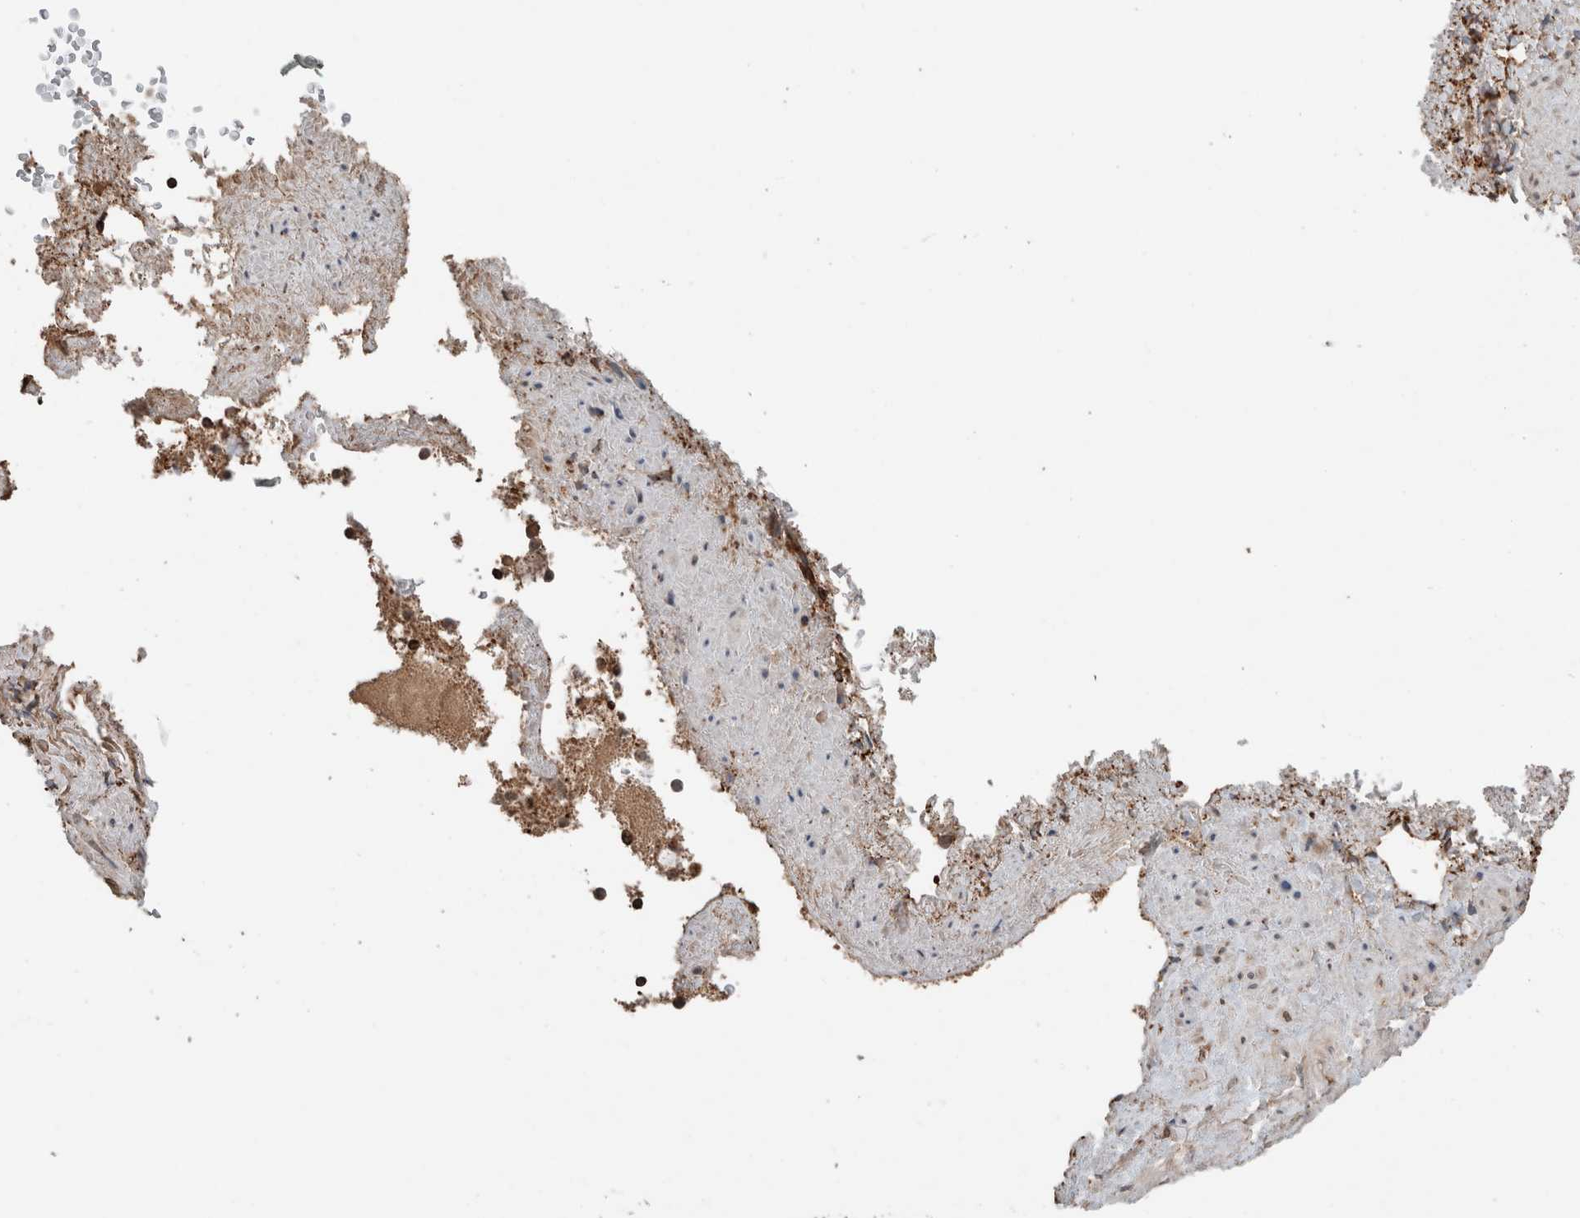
{"staining": {"intensity": "moderate", "quantity": ">75%", "location": "cytoplasmic/membranous"}, "tissue": "adrenal gland", "cell_type": "Glandular cells", "image_type": "normal", "snomed": [{"axis": "morphology", "description": "Normal tissue, NOS"}, {"axis": "topography", "description": "Adrenal gland"}], "caption": "This micrograph reveals unremarkable adrenal gland stained with immunohistochemistry (IHC) to label a protein in brown. The cytoplasmic/membranous of glandular cells show moderate positivity for the protein. Nuclei are counter-stained blue.", "gene": "ERAP2", "patient": {"sex": "male", "age": 56}}